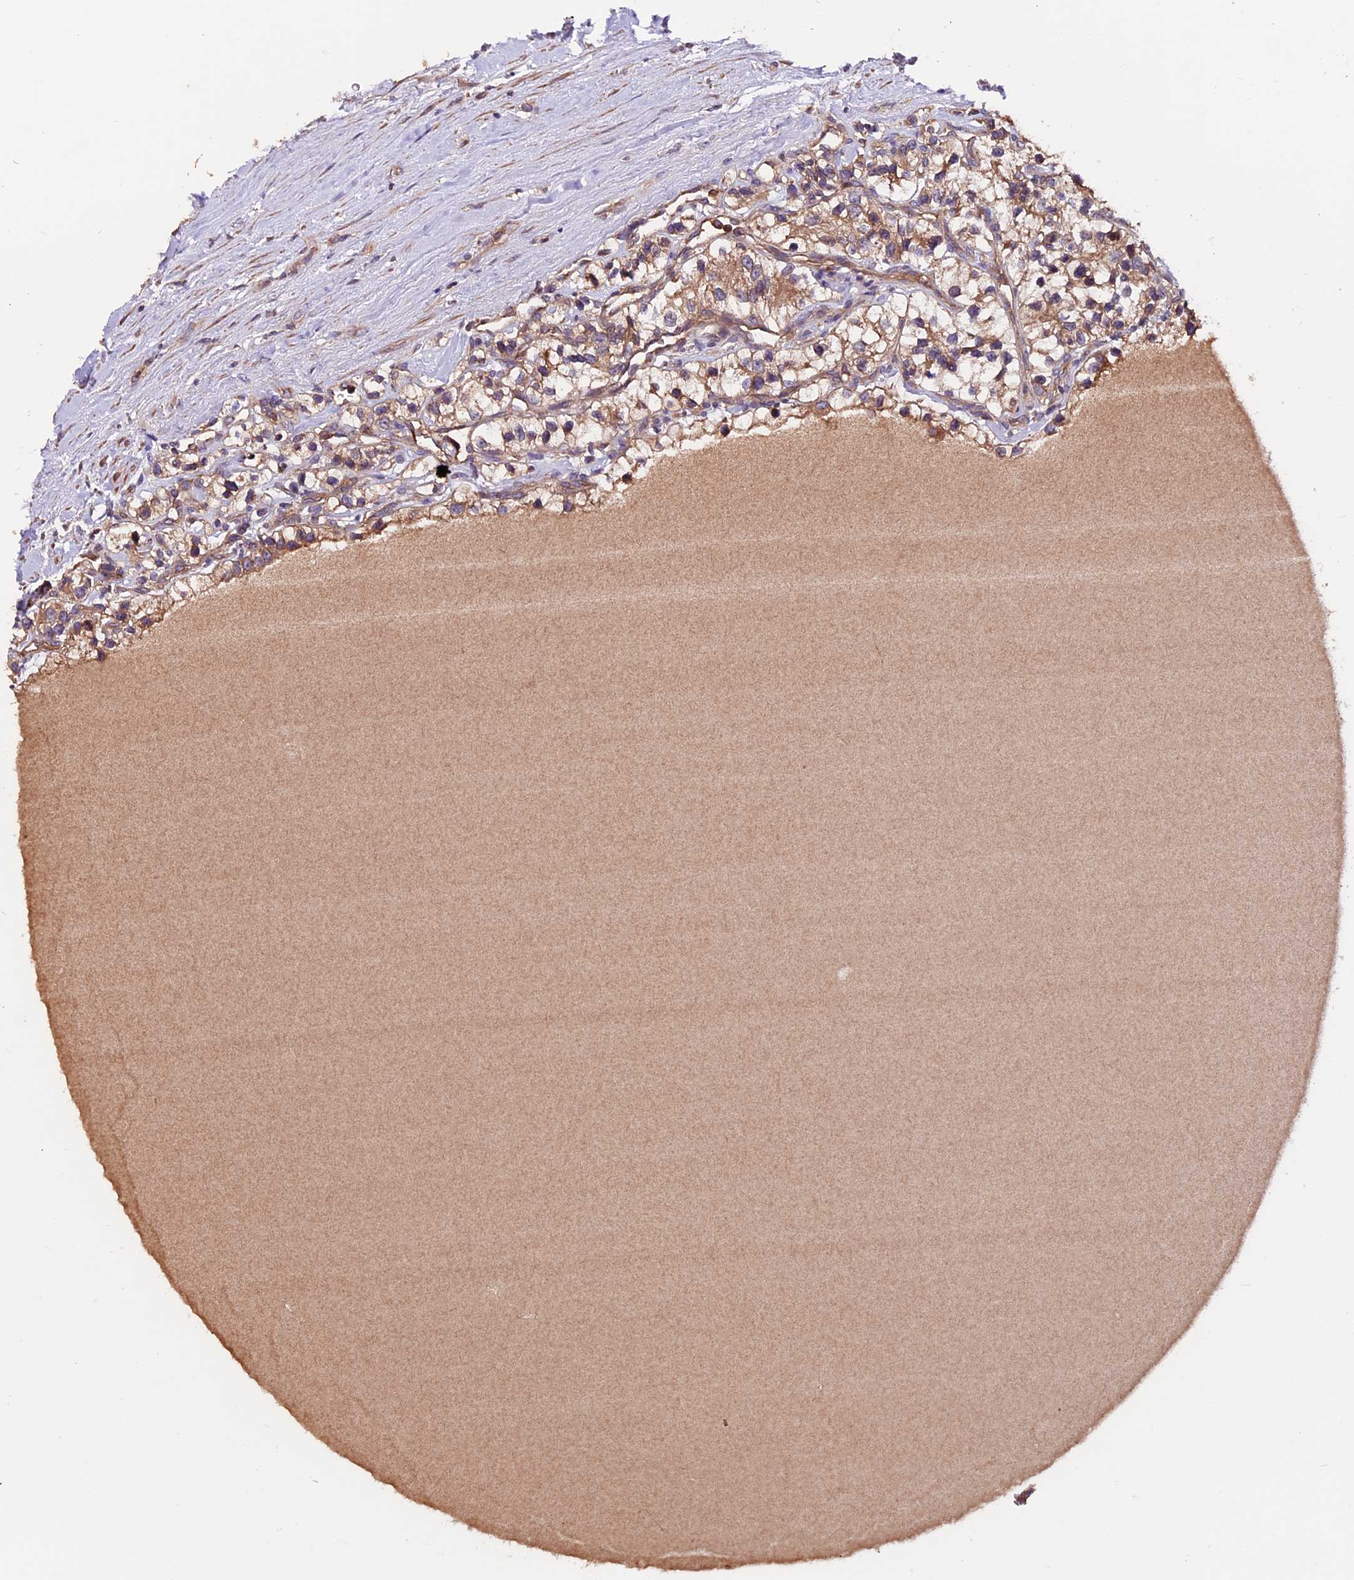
{"staining": {"intensity": "moderate", "quantity": ">75%", "location": "cytoplasmic/membranous"}, "tissue": "renal cancer", "cell_type": "Tumor cells", "image_type": "cancer", "snomed": [{"axis": "morphology", "description": "Adenocarcinoma, NOS"}, {"axis": "topography", "description": "Kidney"}], "caption": "IHC of human adenocarcinoma (renal) shows medium levels of moderate cytoplasmic/membranous expression in approximately >75% of tumor cells.", "gene": "ZNF598", "patient": {"sex": "female", "age": 57}}